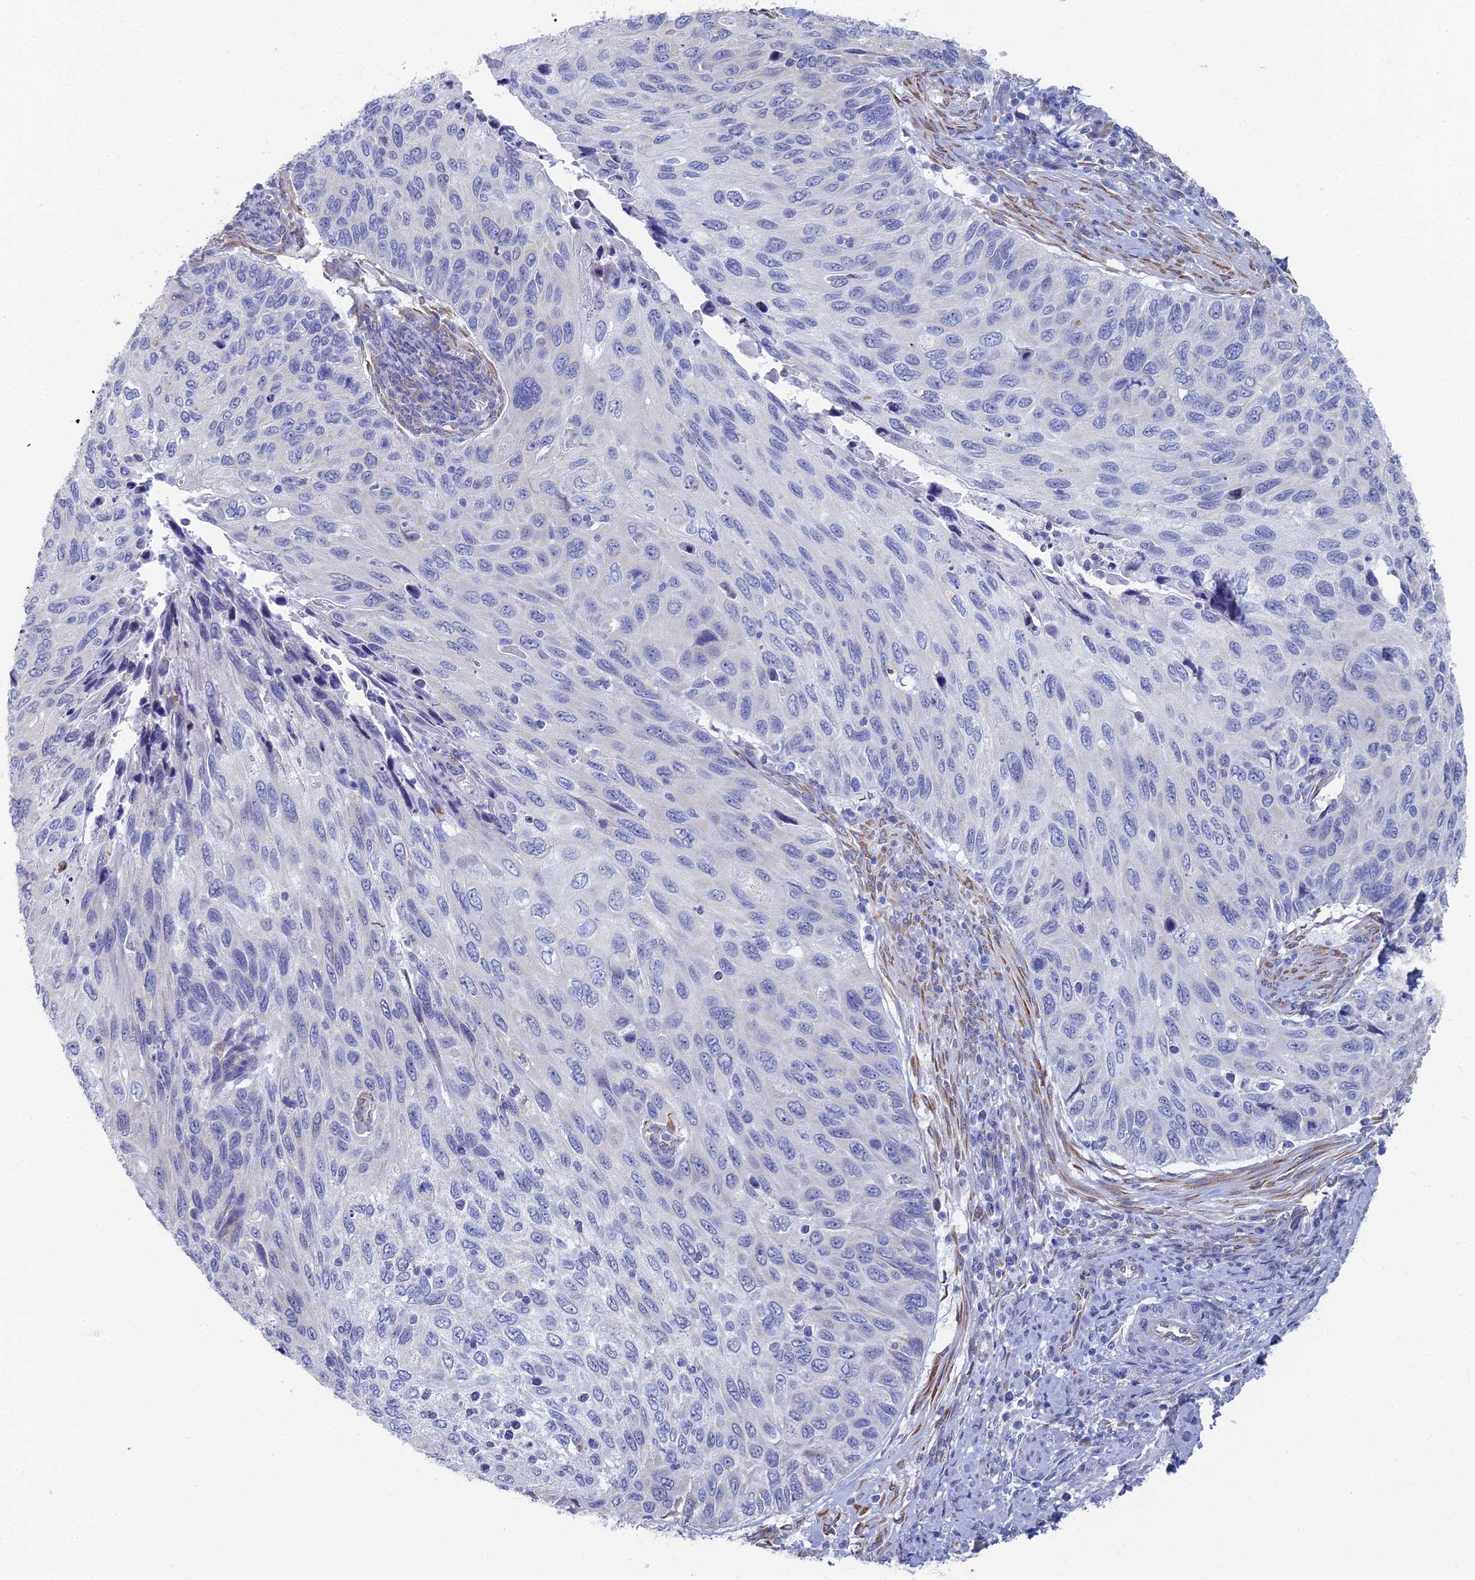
{"staining": {"intensity": "negative", "quantity": "none", "location": "none"}, "tissue": "cervical cancer", "cell_type": "Tumor cells", "image_type": "cancer", "snomed": [{"axis": "morphology", "description": "Squamous cell carcinoma, NOS"}, {"axis": "topography", "description": "Cervix"}], "caption": "Cervical squamous cell carcinoma was stained to show a protein in brown. There is no significant staining in tumor cells. (Immunohistochemistry (ihc), brightfield microscopy, high magnification).", "gene": "TNNT3", "patient": {"sex": "female", "age": 70}}